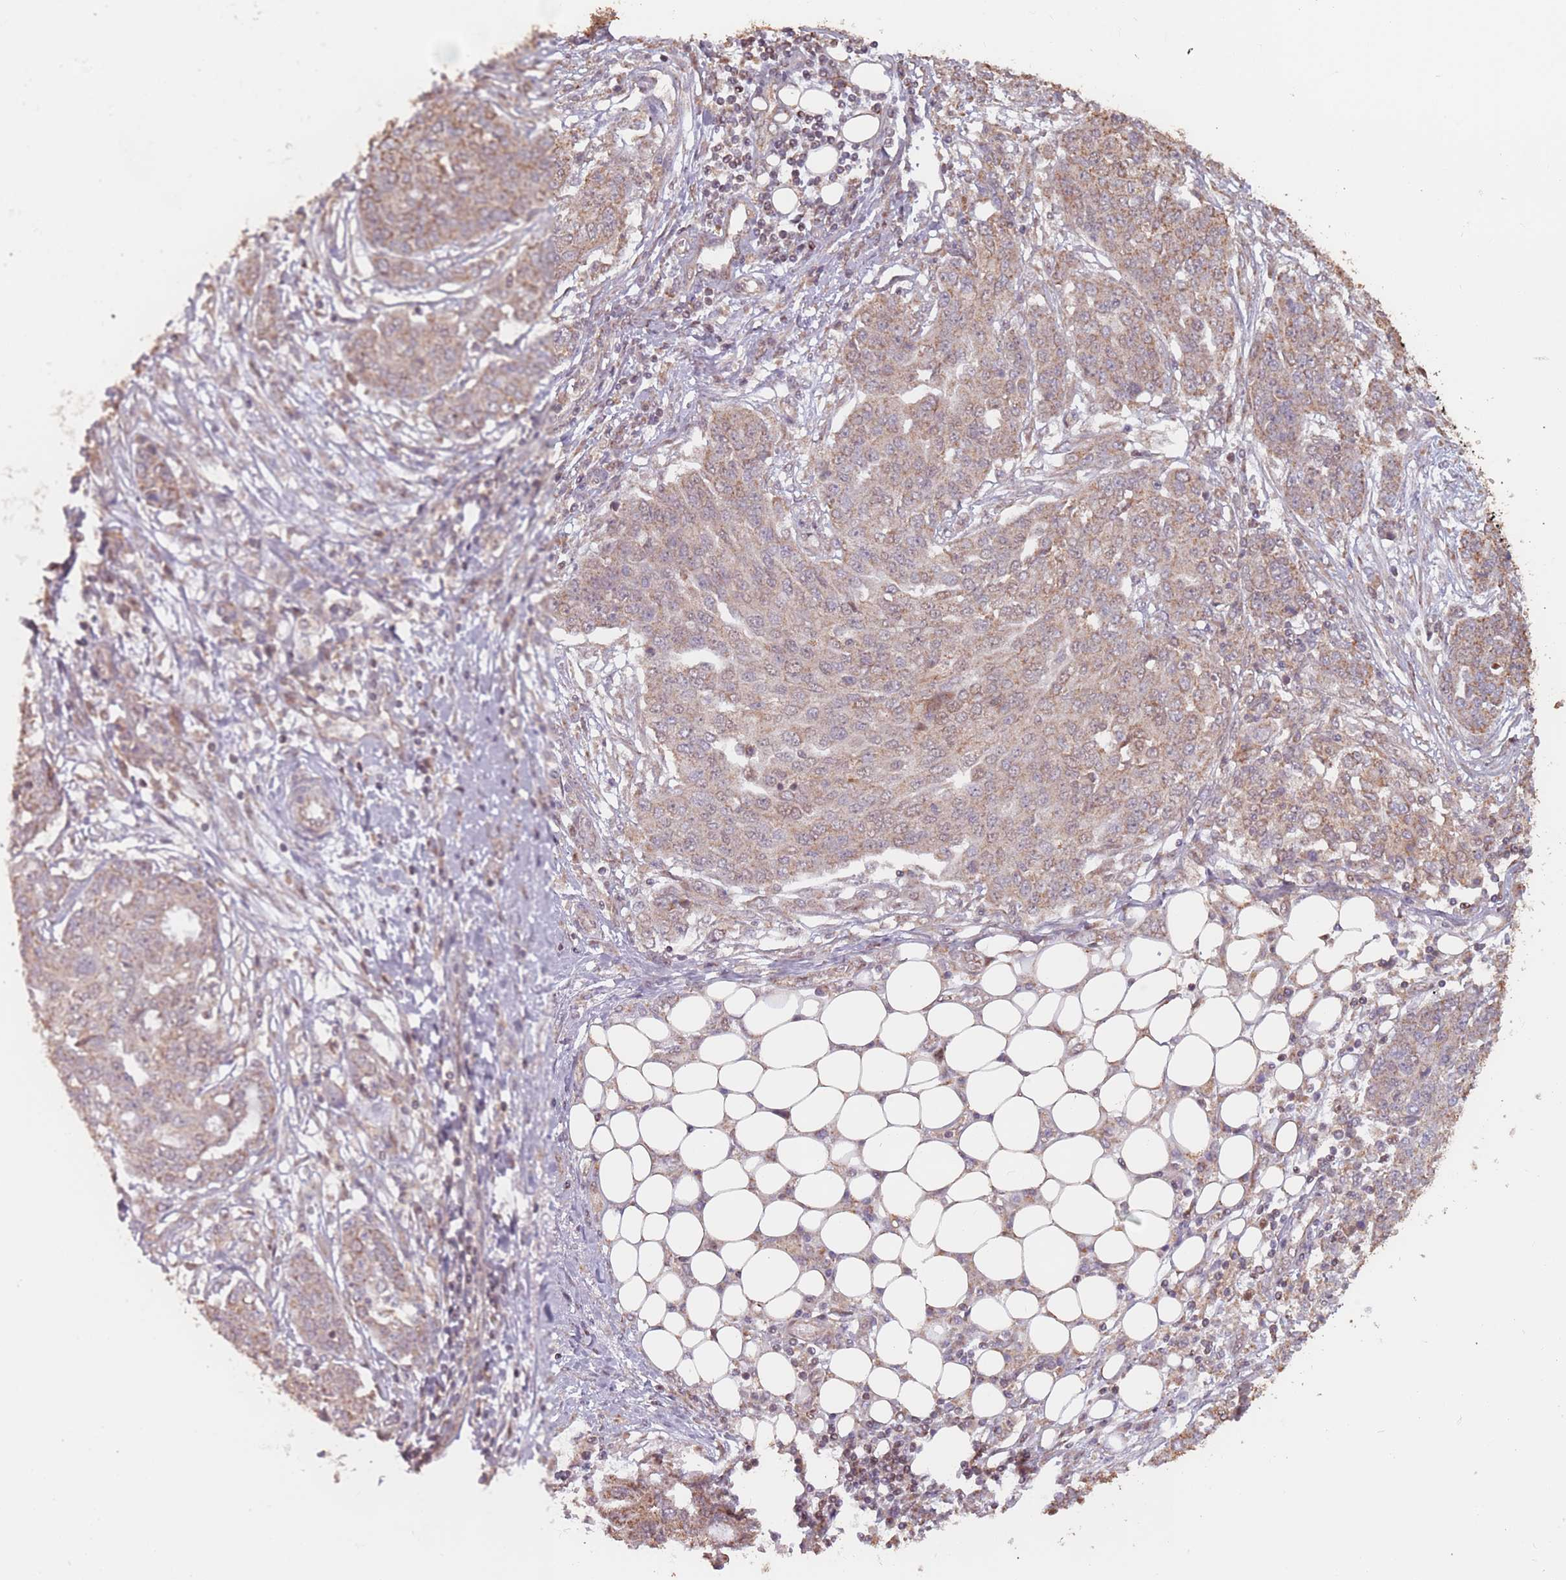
{"staining": {"intensity": "moderate", "quantity": ">75%", "location": "cytoplasmic/membranous"}, "tissue": "ovarian cancer", "cell_type": "Tumor cells", "image_type": "cancer", "snomed": [{"axis": "morphology", "description": "Cystadenocarcinoma, serous, NOS"}, {"axis": "topography", "description": "Soft tissue"}, {"axis": "topography", "description": "Ovary"}], "caption": "This is an image of immunohistochemistry (IHC) staining of ovarian cancer (serous cystadenocarcinoma), which shows moderate expression in the cytoplasmic/membranous of tumor cells.", "gene": "VPS52", "patient": {"sex": "female", "age": 57}}